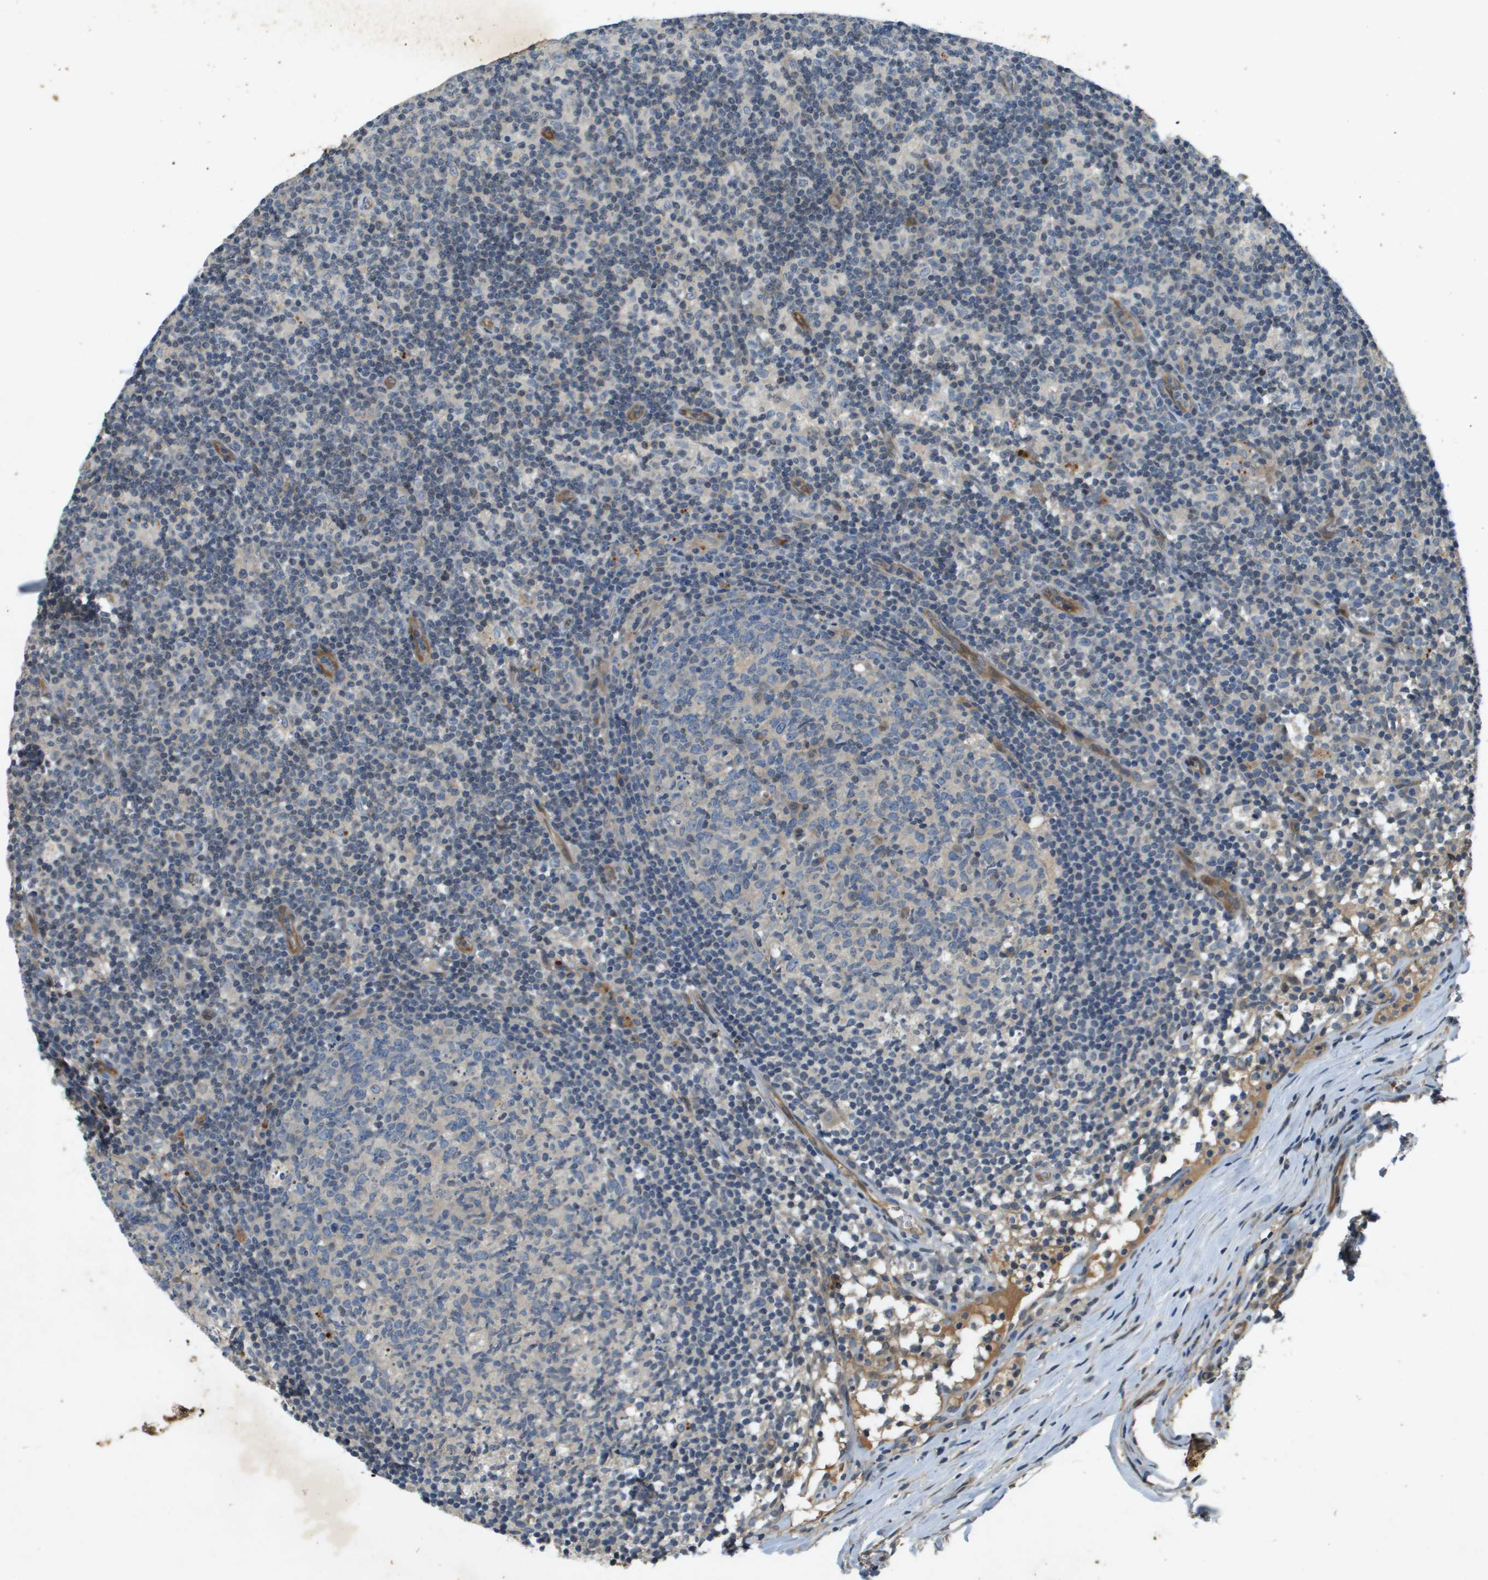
{"staining": {"intensity": "negative", "quantity": "none", "location": "none"}, "tissue": "lymph node", "cell_type": "Germinal center cells", "image_type": "normal", "snomed": [{"axis": "morphology", "description": "Normal tissue, NOS"}, {"axis": "morphology", "description": "Inflammation, NOS"}, {"axis": "topography", "description": "Lymph node"}], "caption": "Germinal center cells are negative for protein expression in unremarkable human lymph node. (Brightfield microscopy of DAB (3,3'-diaminobenzidine) immunohistochemistry at high magnification).", "gene": "PGAP3", "patient": {"sex": "male", "age": 55}}